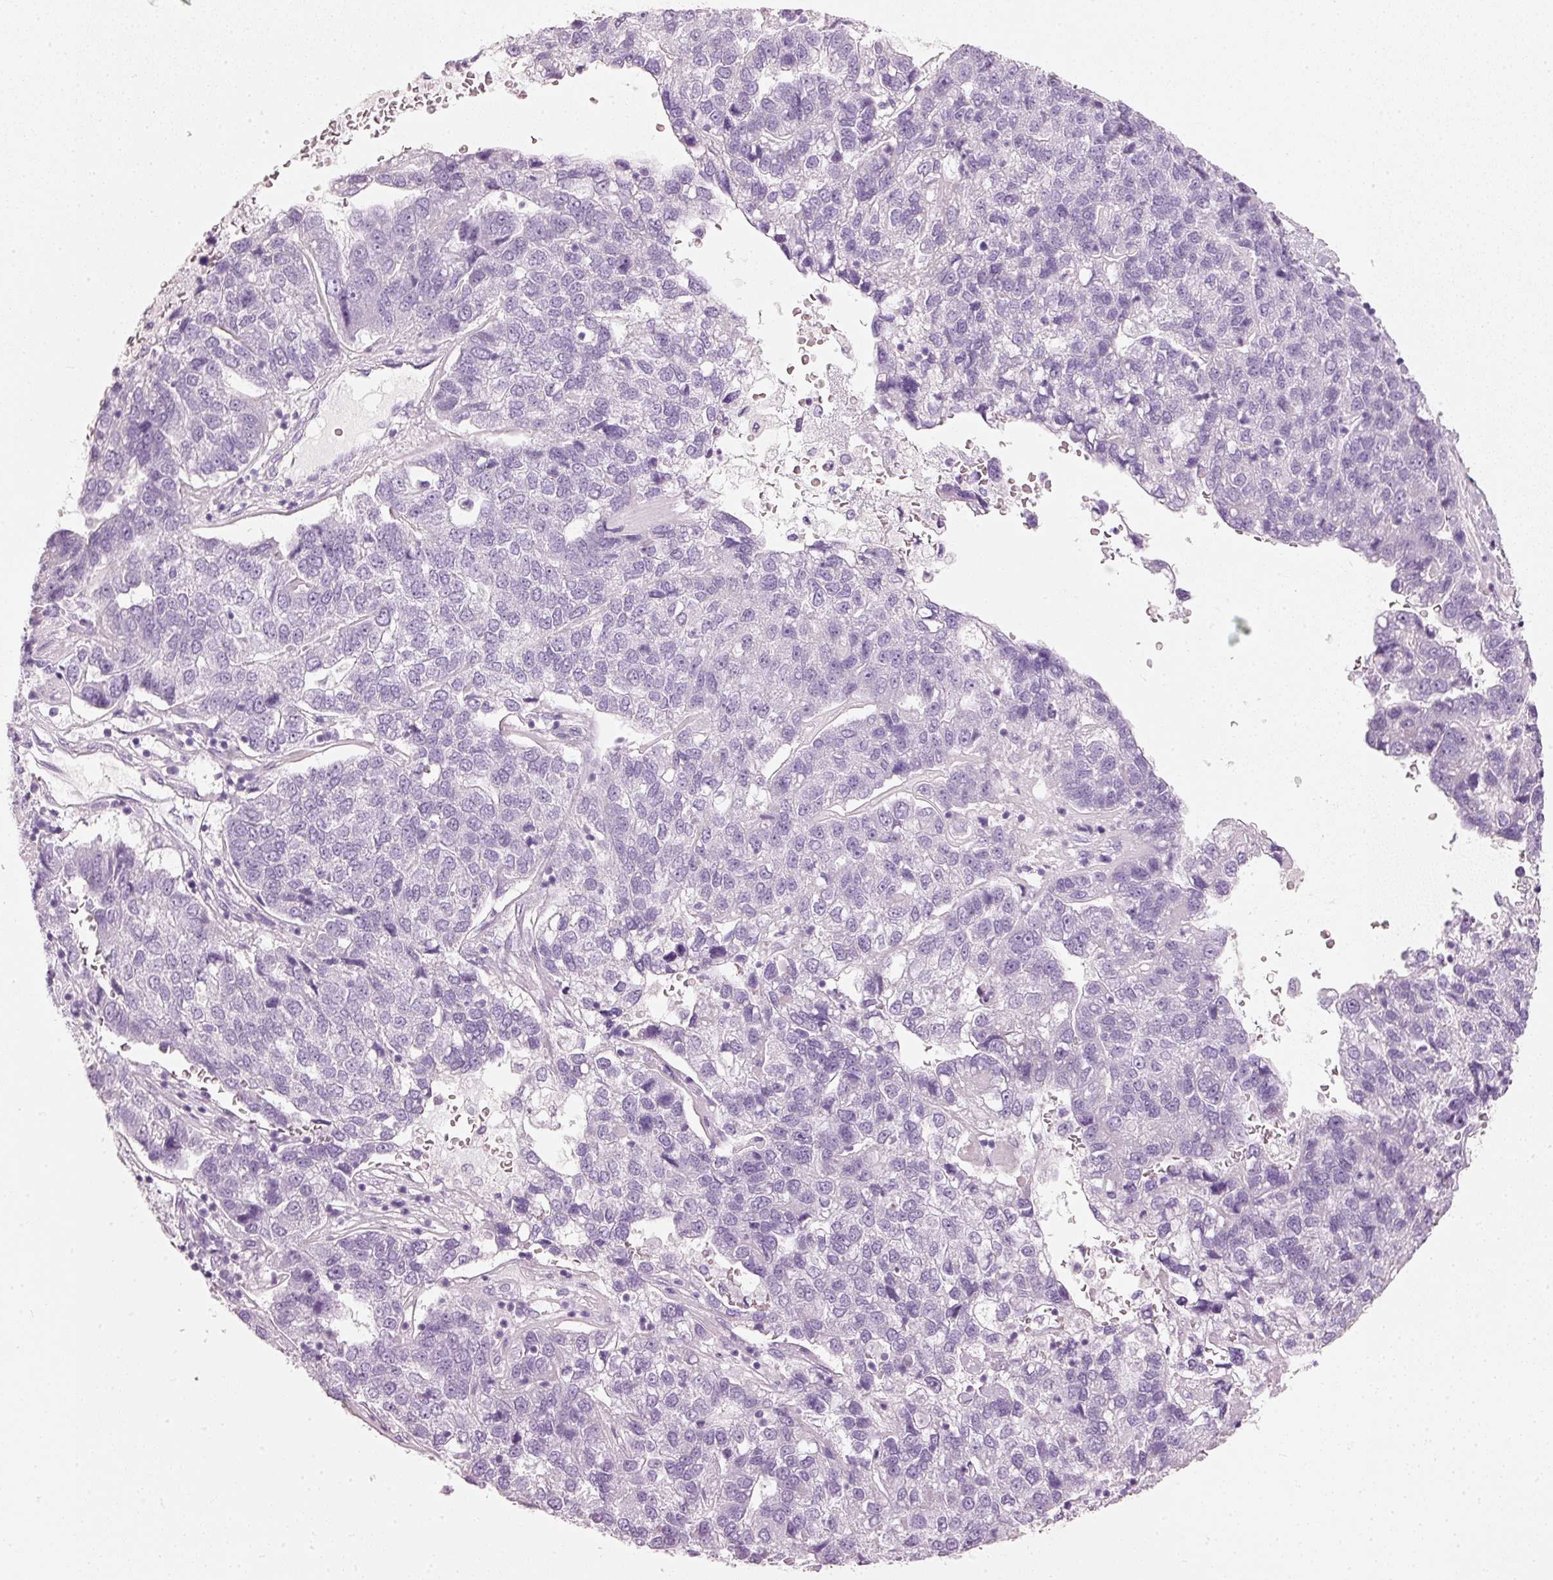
{"staining": {"intensity": "negative", "quantity": "none", "location": "none"}, "tissue": "pancreatic cancer", "cell_type": "Tumor cells", "image_type": "cancer", "snomed": [{"axis": "morphology", "description": "Adenocarcinoma, NOS"}, {"axis": "topography", "description": "Pancreas"}], "caption": "DAB (3,3'-diaminobenzidine) immunohistochemical staining of pancreatic cancer (adenocarcinoma) displays no significant expression in tumor cells. (Stains: DAB immunohistochemistry with hematoxylin counter stain, Microscopy: brightfield microscopy at high magnification).", "gene": "PDXDC1", "patient": {"sex": "female", "age": 61}}